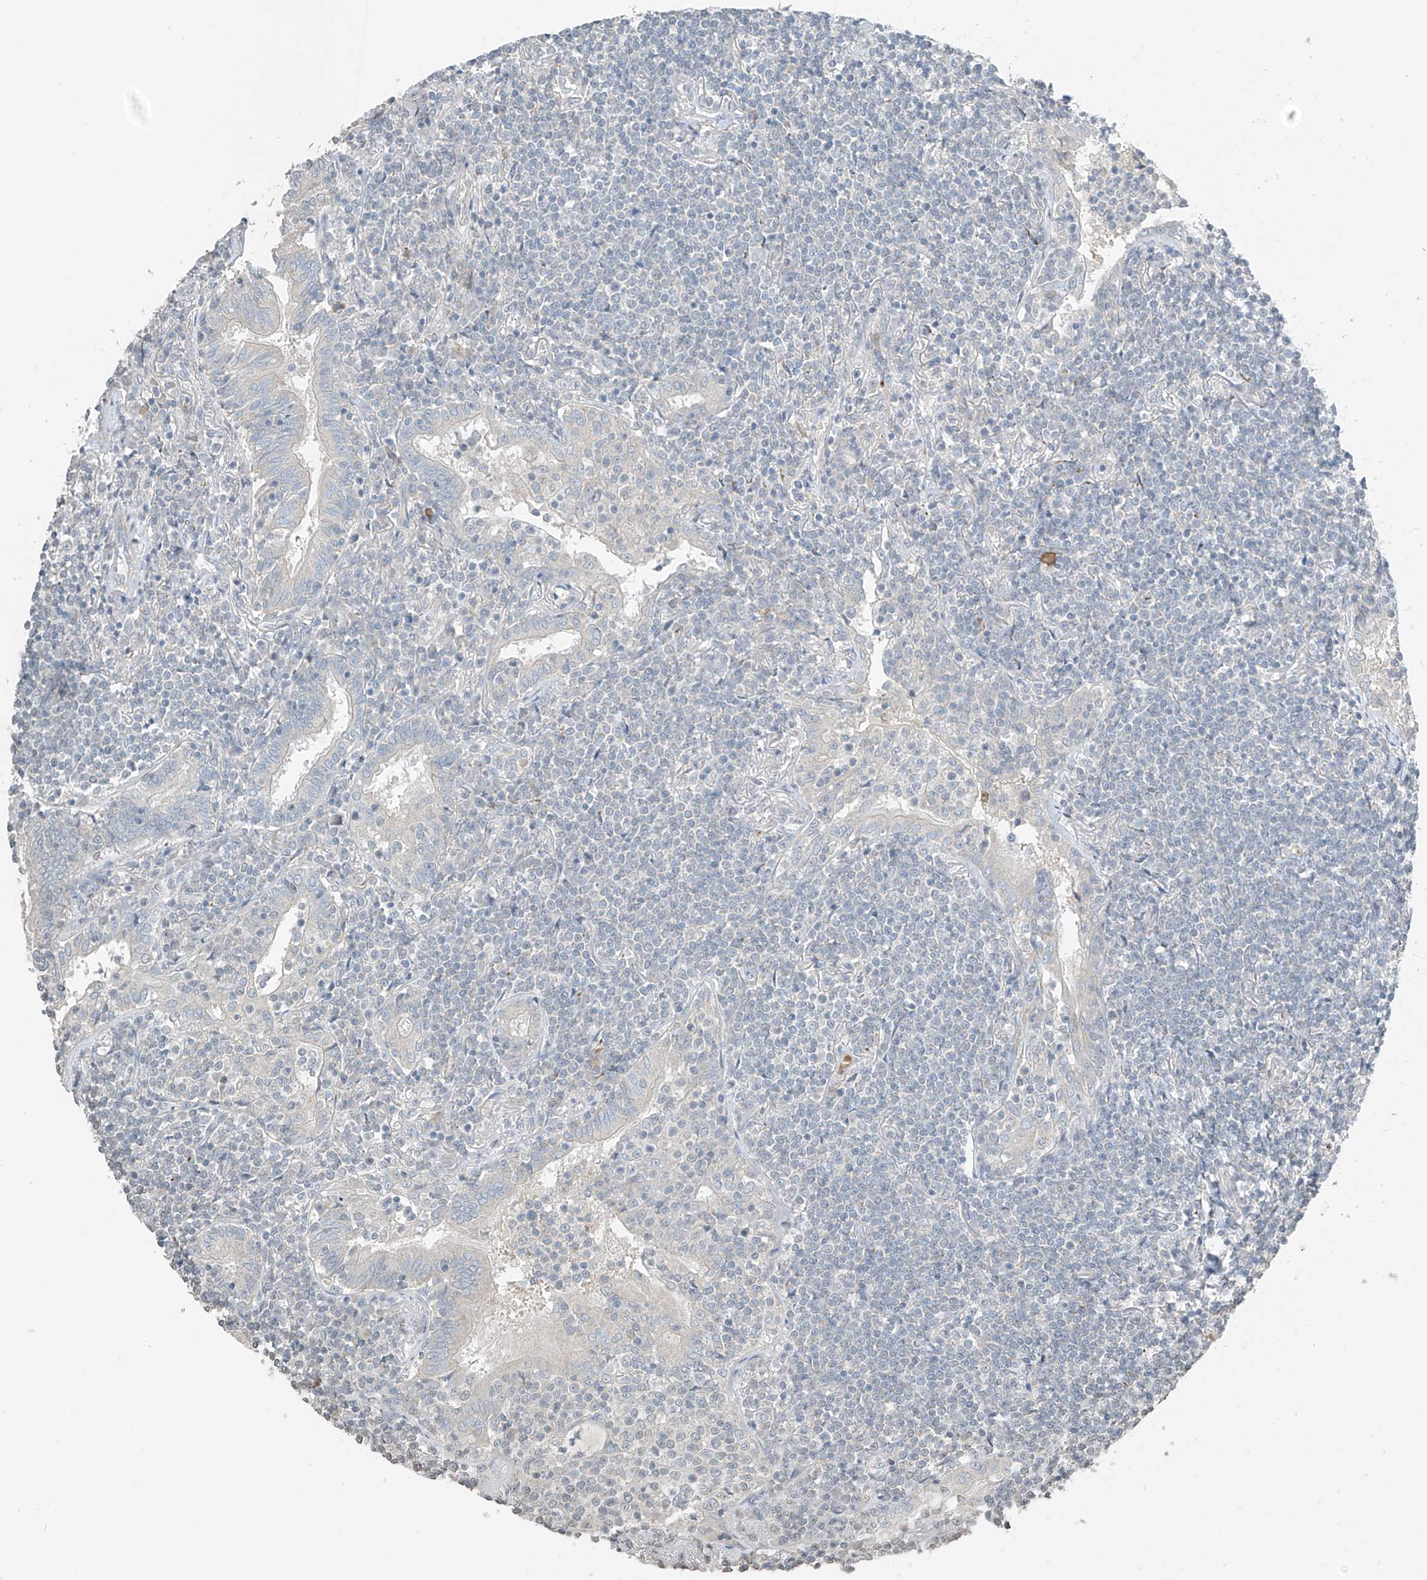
{"staining": {"intensity": "negative", "quantity": "none", "location": "none"}, "tissue": "lymphoma", "cell_type": "Tumor cells", "image_type": "cancer", "snomed": [{"axis": "morphology", "description": "Malignant lymphoma, non-Hodgkin's type, Low grade"}, {"axis": "topography", "description": "Lung"}], "caption": "This is a image of immunohistochemistry staining of low-grade malignant lymphoma, non-Hodgkin's type, which shows no staining in tumor cells.", "gene": "HOXA11", "patient": {"sex": "female", "age": 71}}